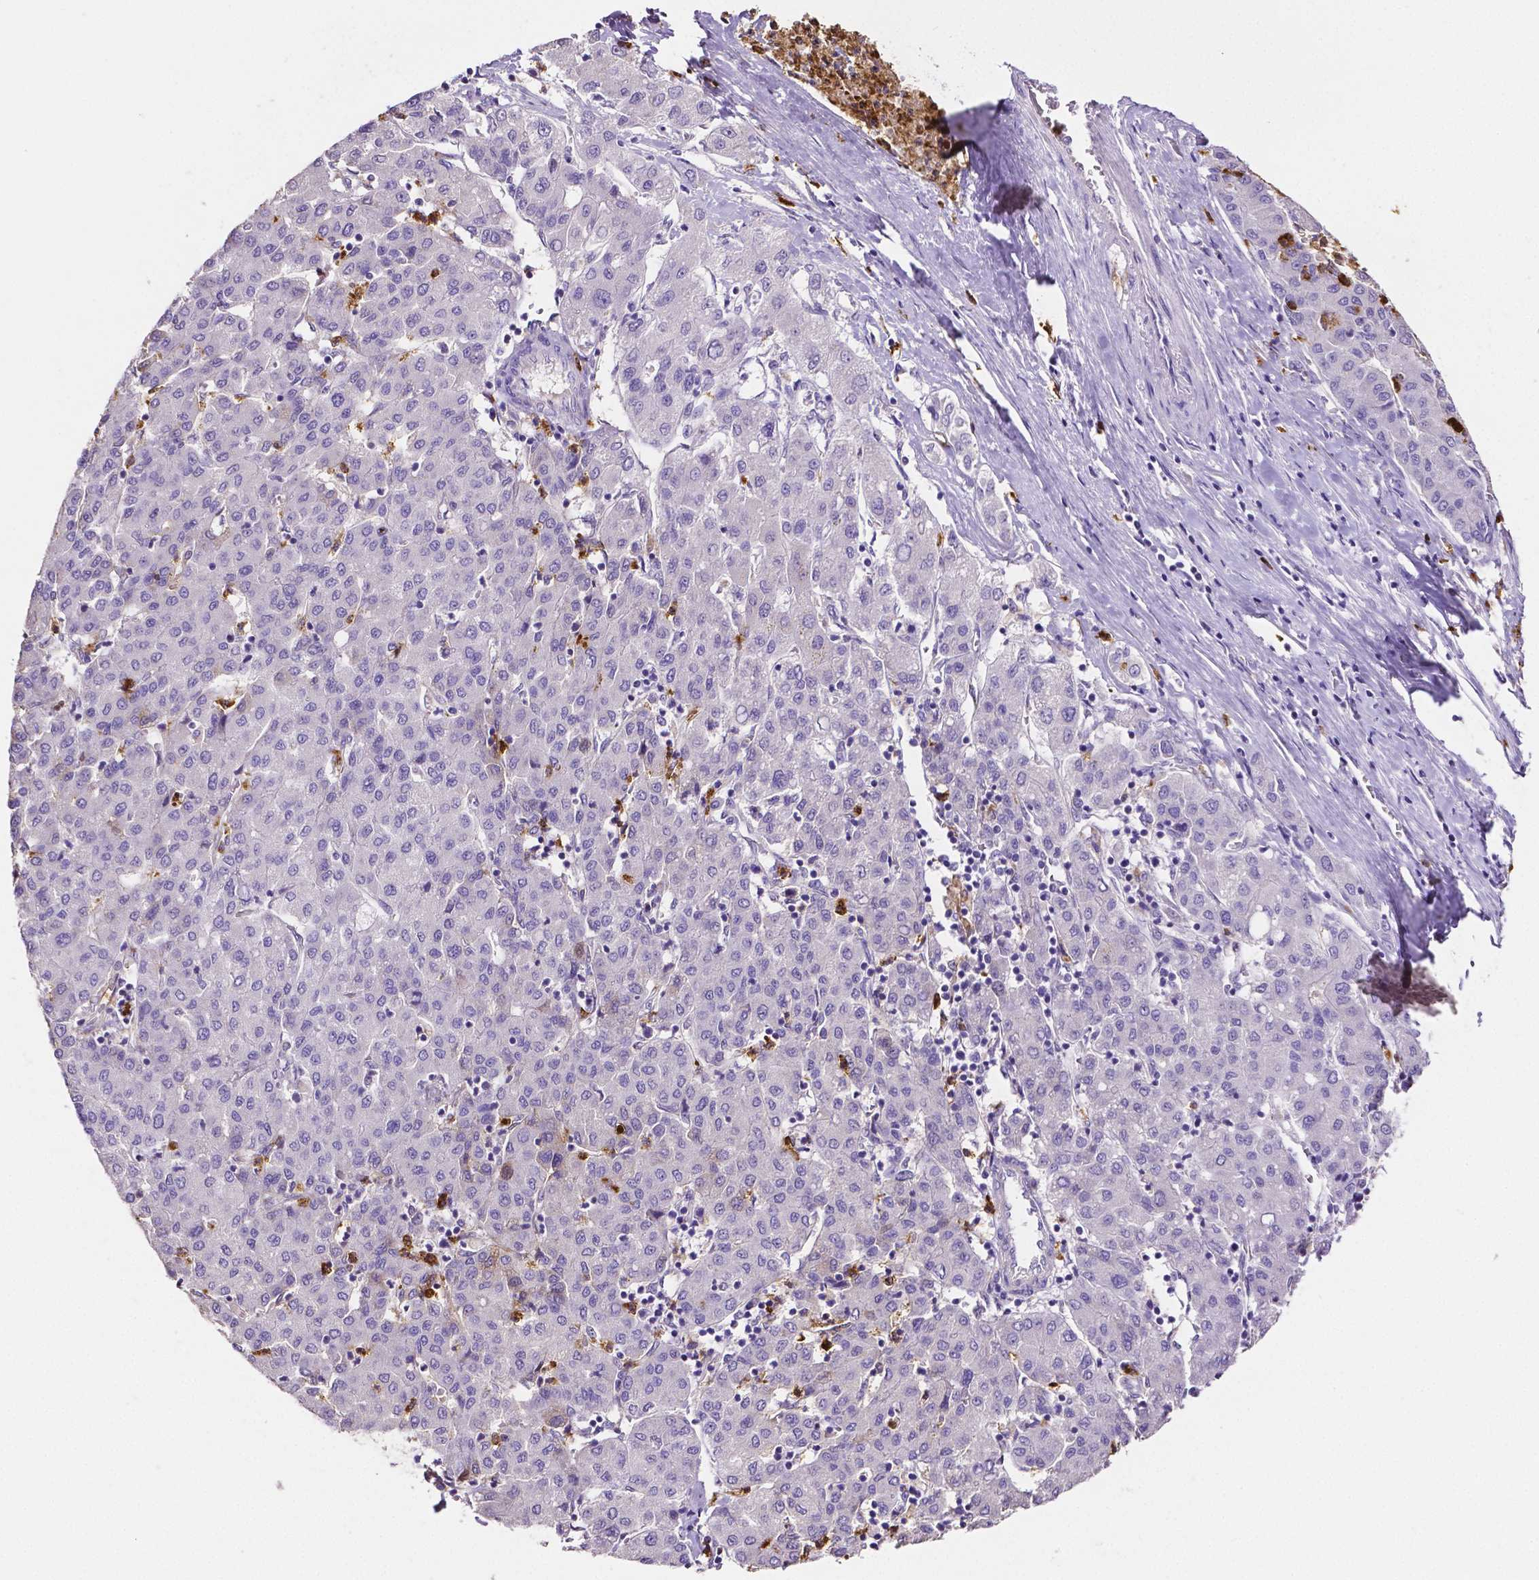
{"staining": {"intensity": "negative", "quantity": "none", "location": "none"}, "tissue": "liver cancer", "cell_type": "Tumor cells", "image_type": "cancer", "snomed": [{"axis": "morphology", "description": "Carcinoma, Hepatocellular, NOS"}, {"axis": "topography", "description": "Liver"}], "caption": "A histopathology image of human hepatocellular carcinoma (liver) is negative for staining in tumor cells.", "gene": "MMP9", "patient": {"sex": "male", "age": 65}}